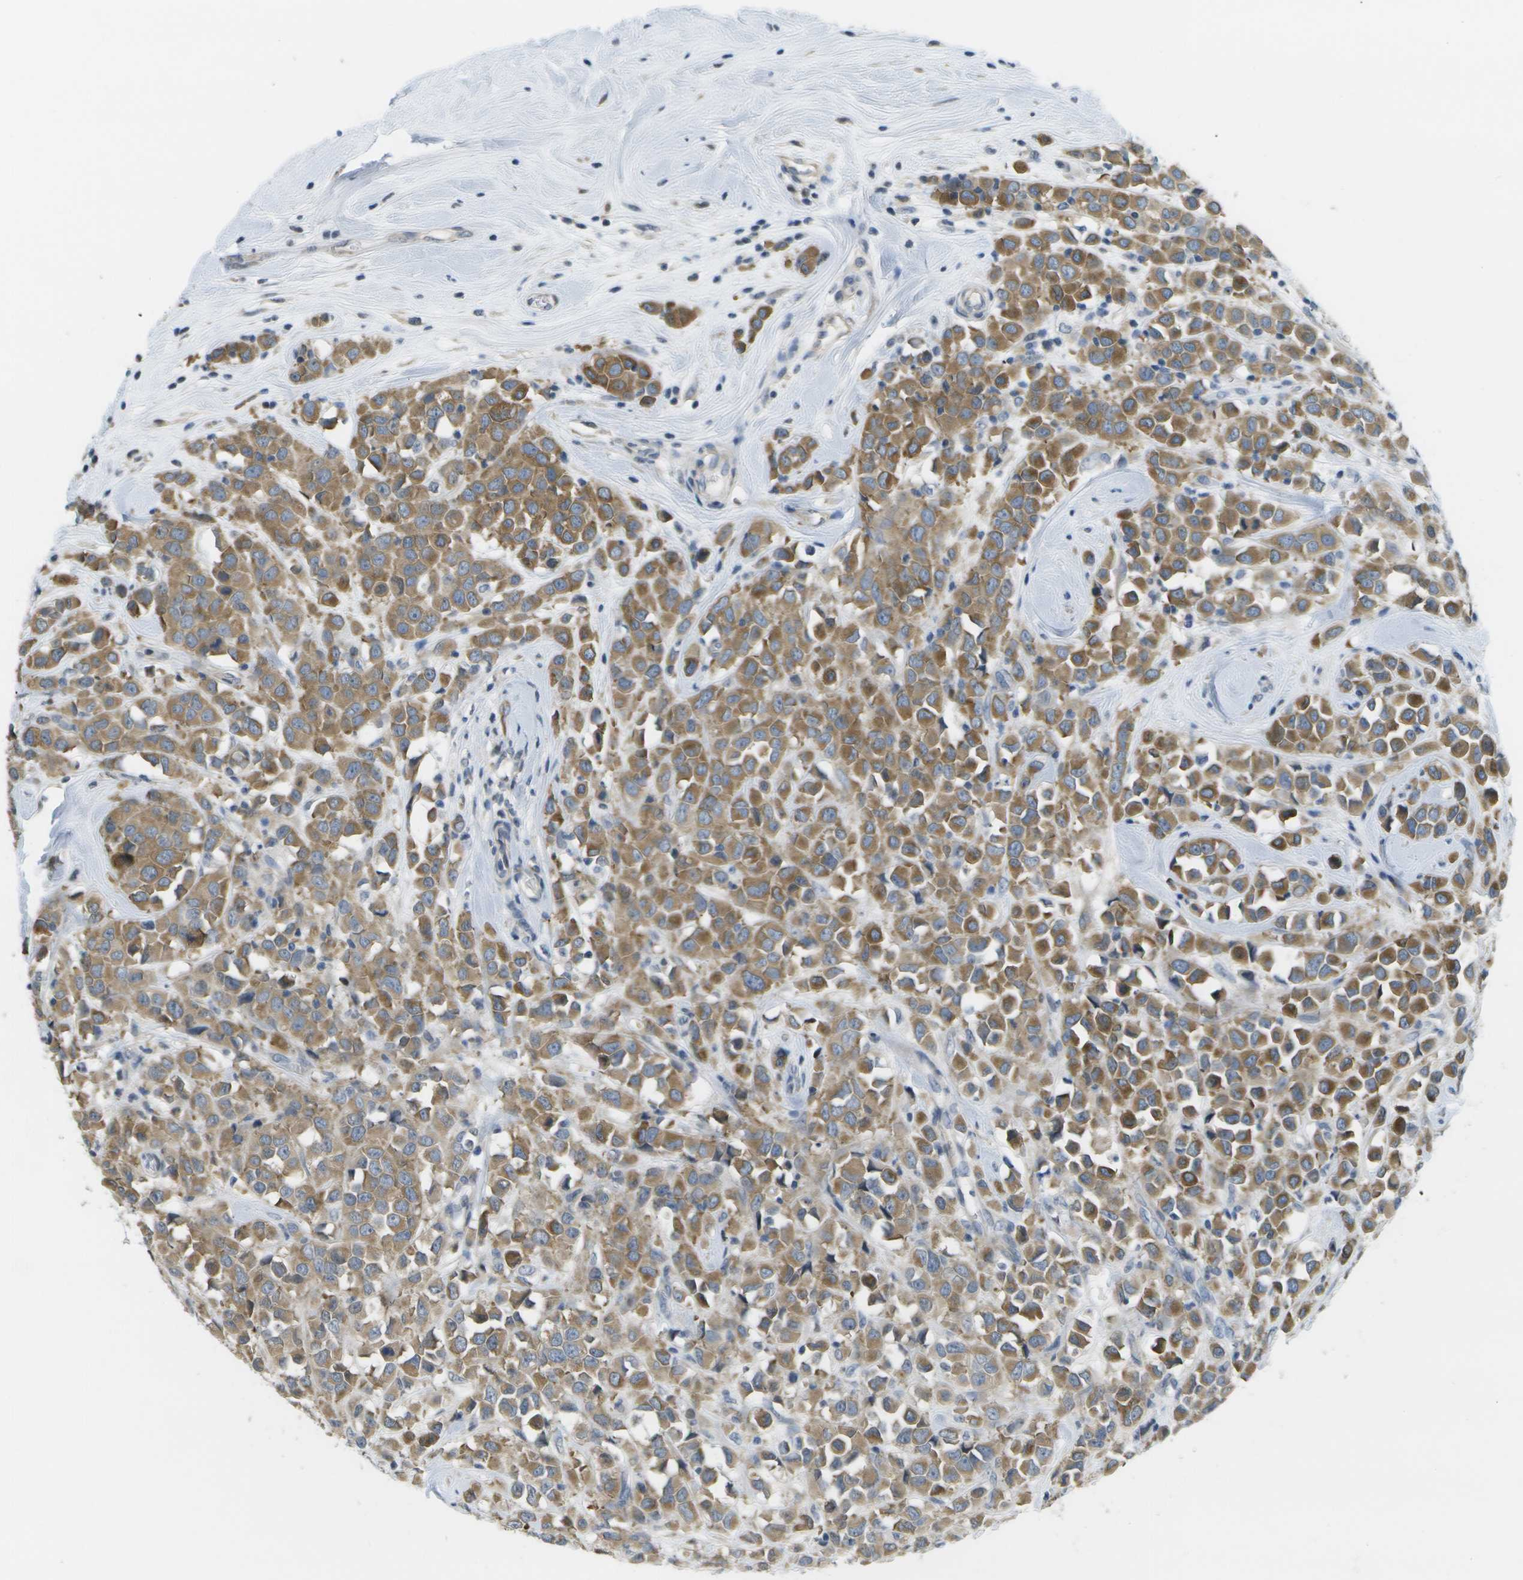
{"staining": {"intensity": "moderate", "quantity": ">75%", "location": "cytoplasmic/membranous"}, "tissue": "breast cancer", "cell_type": "Tumor cells", "image_type": "cancer", "snomed": [{"axis": "morphology", "description": "Duct carcinoma"}, {"axis": "topography", "description": "Breast"}], "caption": "Breast invasive ductal carcinoma was stained to show a protein in brown. There is medium levels of moderate cytoplasmic/membranous positivity in about >75% of tumor cells. (Stains: DAB in brown, nuclei in blue, Microscopy: brightfield microscopy at high magnification).", "gene": "MARCHF8", "patient": {"sex": "female", "age": 61}}